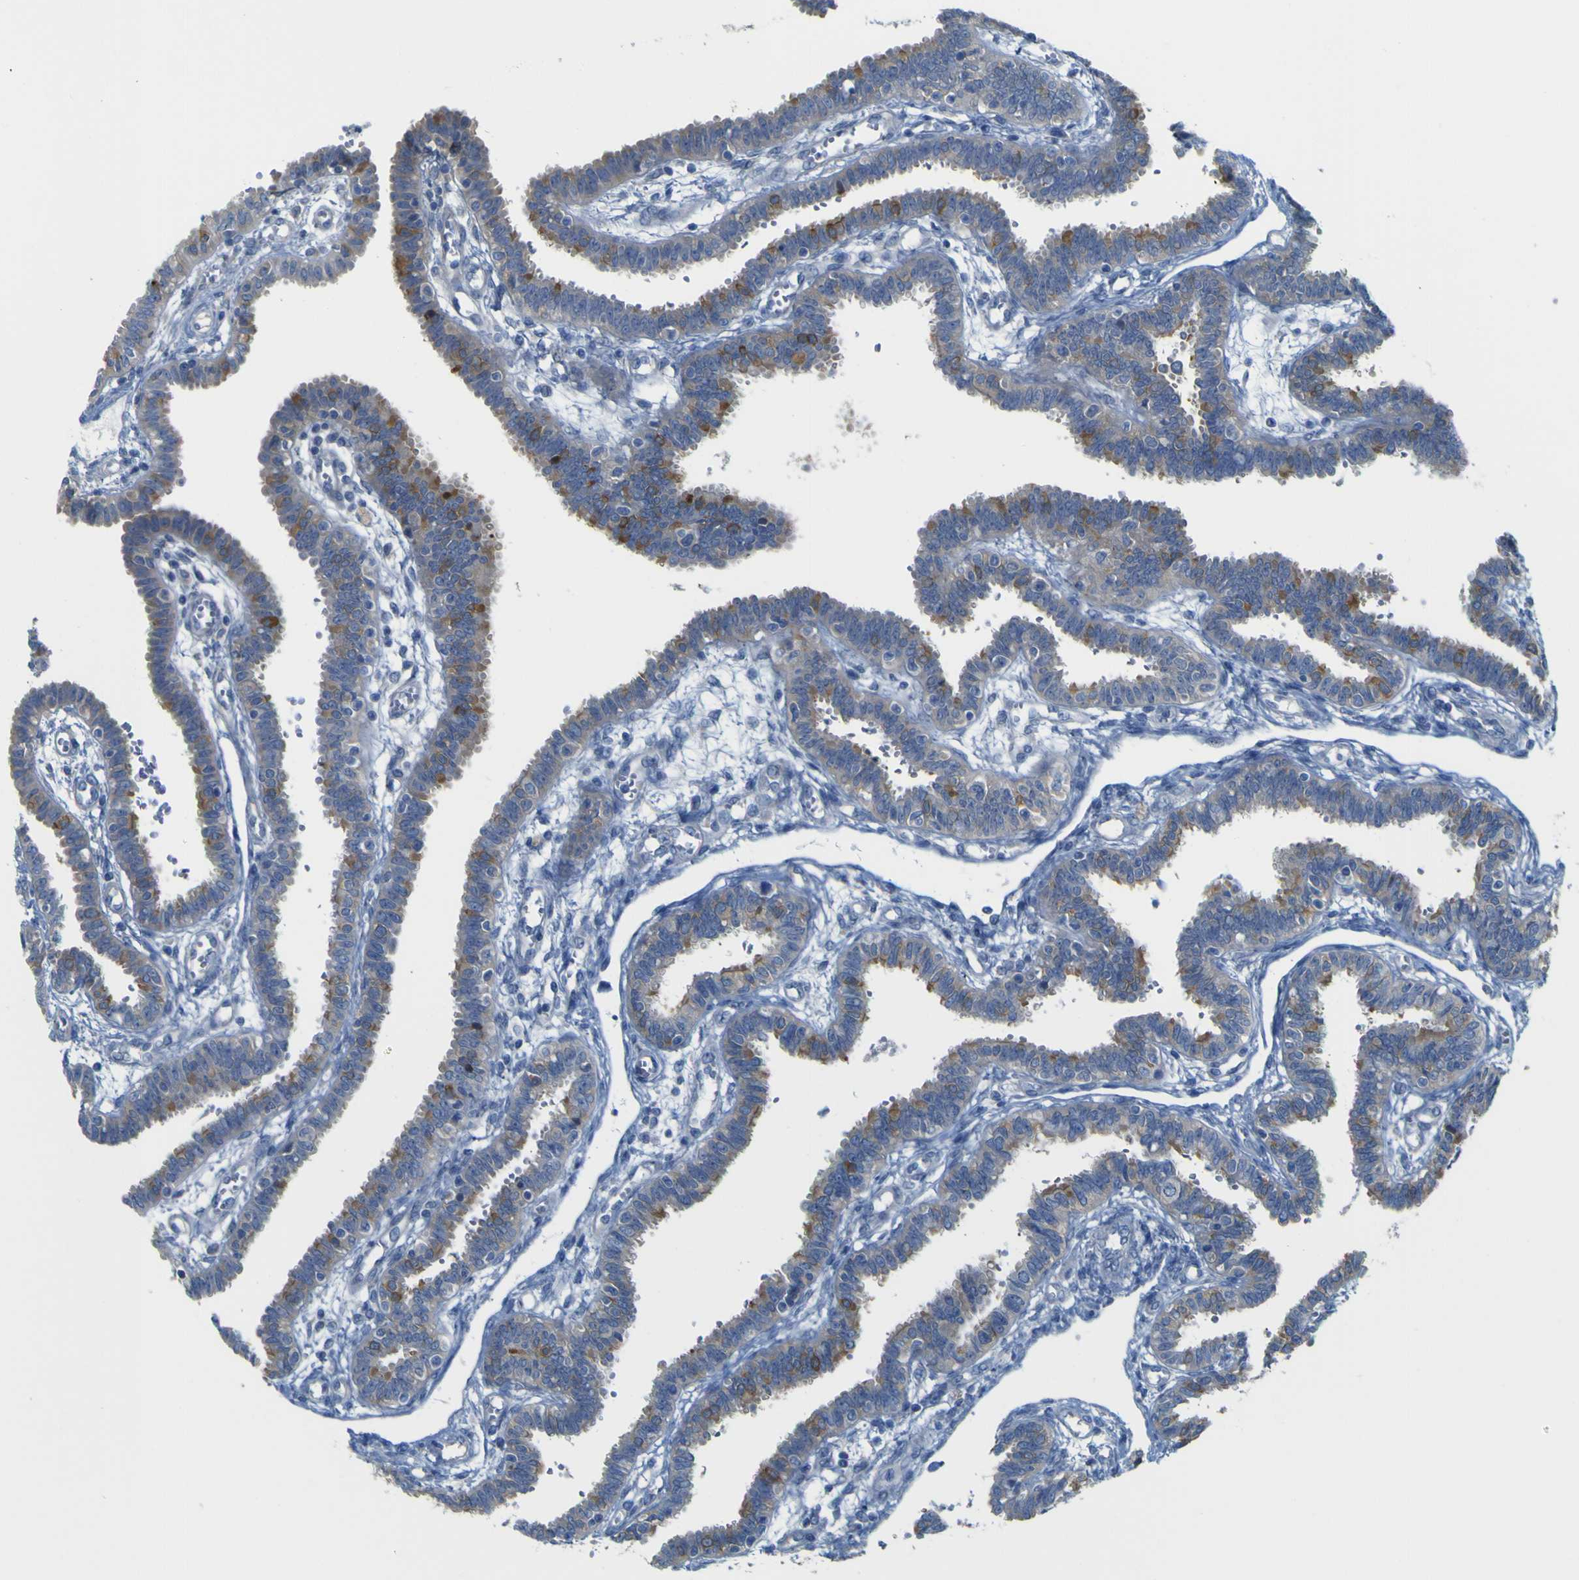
{"staining": {"intensity": "moderate", "quantity": "25%-75%", "location": "cytoplasmic/membranous"}, "tissue": "fallopian tube", "cell_type": "Glandular cells", "image_type": "normal", "snomed": [{"axis": "morphology", "description": "Normal tissue, NOS"}, {"axis": "topography", "description": "Fallopian tube"}], "caption": "Moderate cytoplasmic/membranous staining is appreciated in about 25%-75% of glandular cells in normal fallopian tube. The staining was performed using DAB, with brown indicating positive protein expression. Nuclei are stained blue with hematoxylin.", "gene": "MYEOV", "patient": {"sex": "female", "age": 32}}